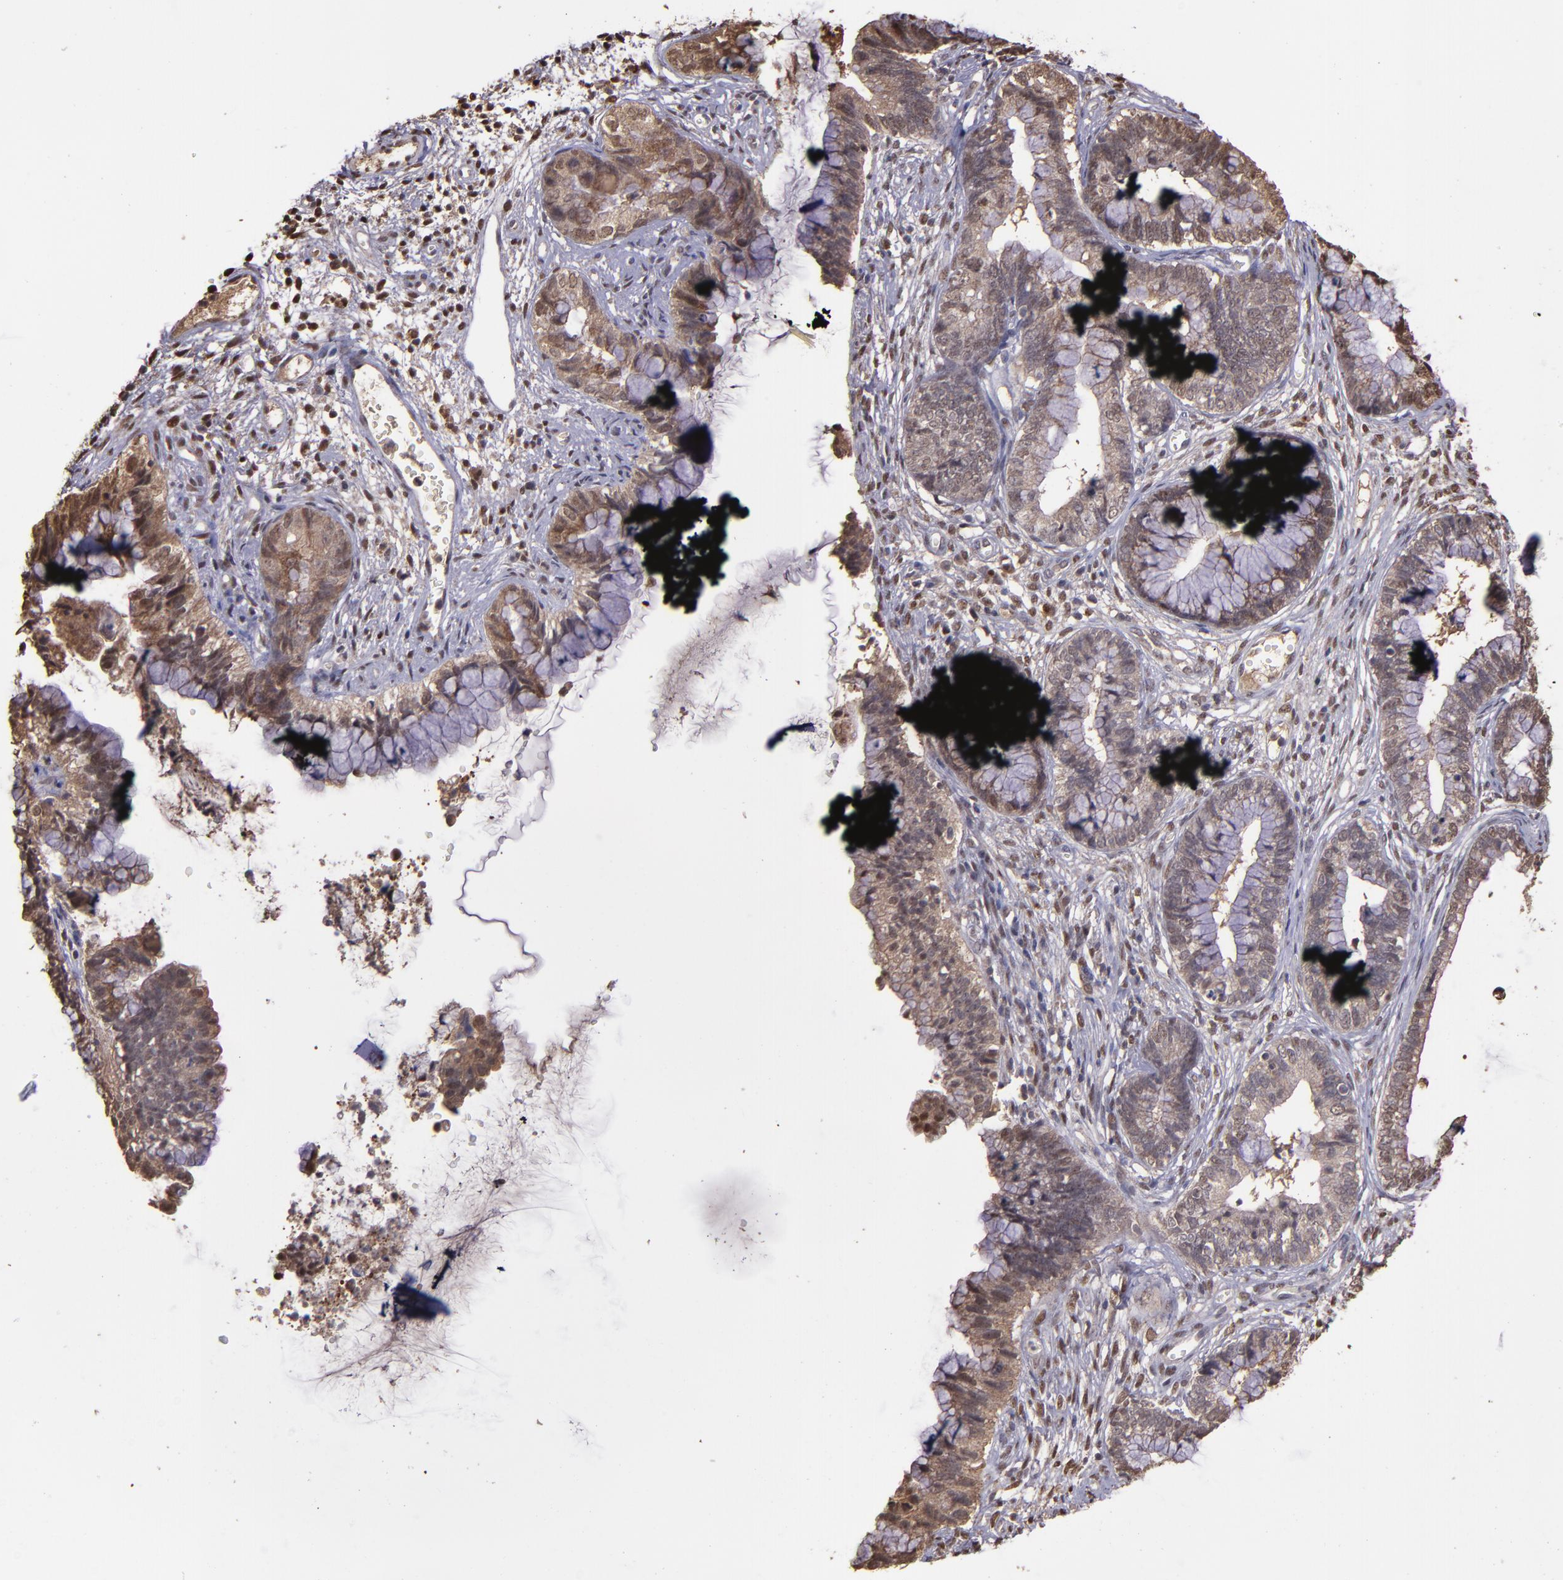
{"staining": {"intensity": "weak", "quantity": "25%-75%", "location": "cytoplasmic/membranous"}, "tissue": "cervical cancer", "cell_type": "Tumor cells", "image_type": "cancer", "snomed": [{"axis": "morphology", "description": "Adenocarcinoma, NOS"}, {"axis": "topography", "description": "Cervix"}], "caption": "Immunohistochemical staining of human cervical cancer shows low levels of weak cytoplasmic/membranous protein positivity in approximately 25%-75% of tumor cells.", "gene": "SERPINF2", "patient": {"sex": "female", "age": 44}}